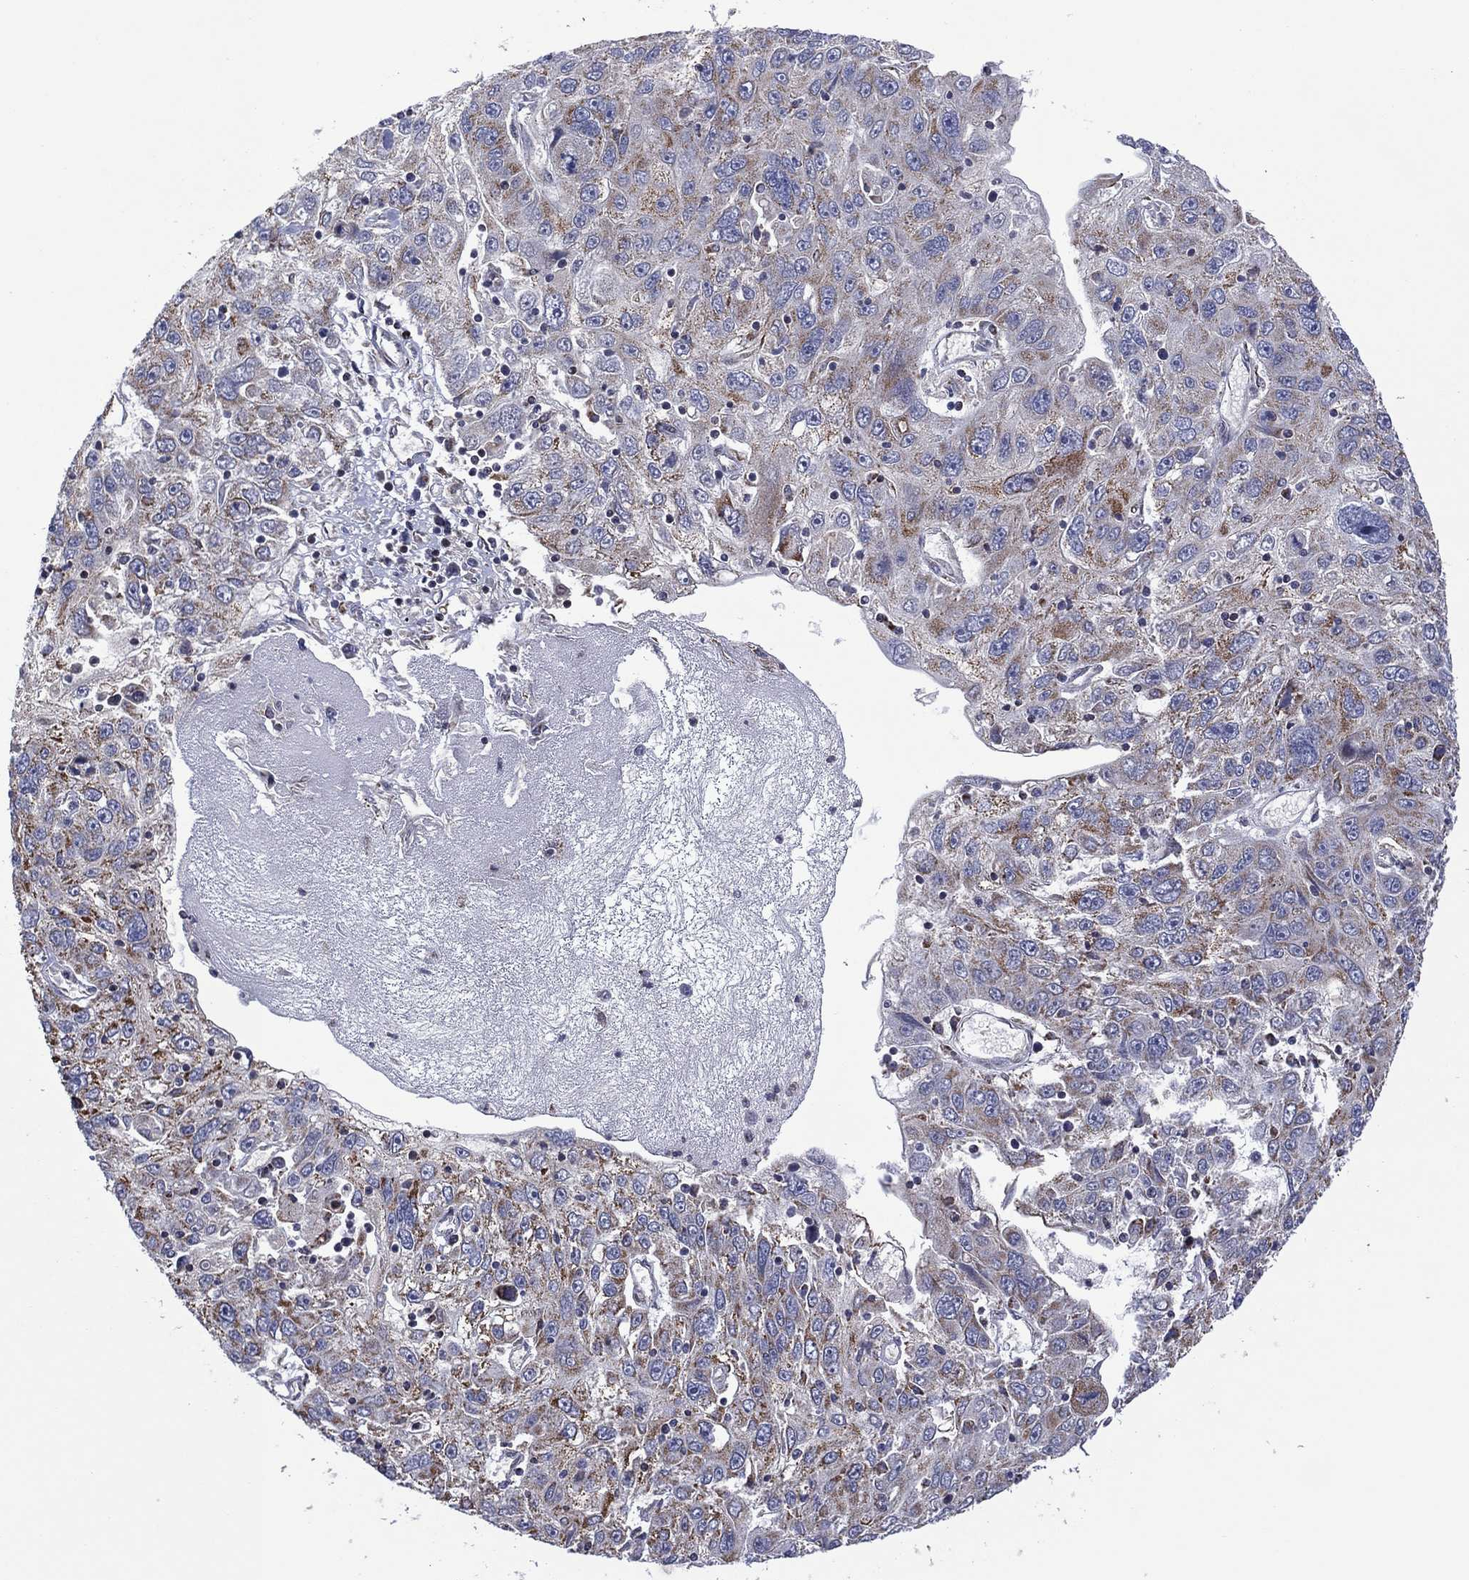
{"staining": {"intensity": "moderate", "quantity": "<25%", "location": "cytoplasmic/membranous"}, "tissue": "stomach cancer", "cell_type": "Tumor cells", "image_type": "cancer", "snomed": [{"axis": "morphology", "description": "Adenocarcinoma, NOS"}, {"axis": "topography", "description": "Stomach"}], "caption": "Protein staining demonstrates moderate cytoplasmic/membranous positivity in about <25% of tumor cells in stomach cancer (adenocarcinoma). Immunohistochemistry stains the protein of interest in brown and the nuclei are stained blue.", "gene": "PIDD1", "patient": {"sex": "male", "age": 56}}